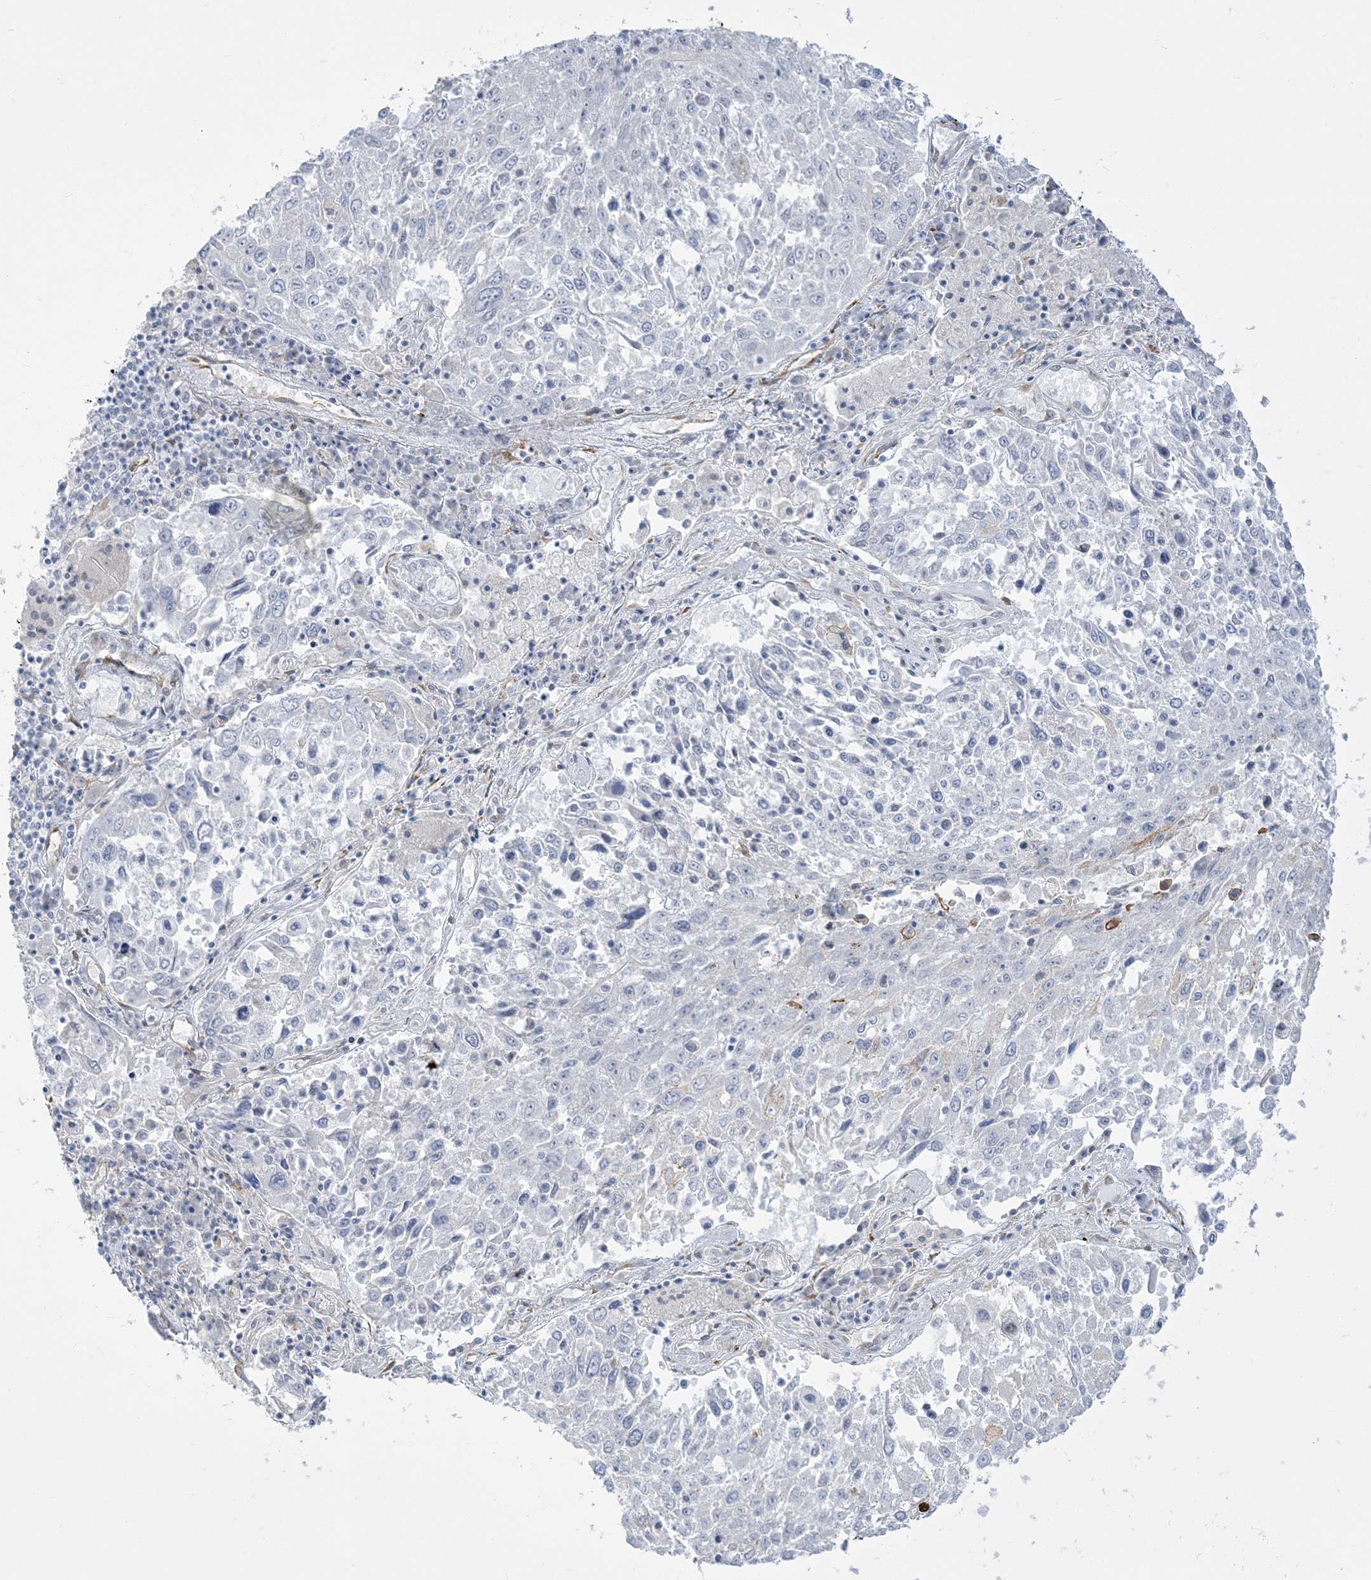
{"staining": {"intensity": "negative", "quantity": "none", "location": "none"}, "tissue": "lung cancer", "cell_type": "Tumor cells", "image_type": "cancer", "snomed": [{"axis": "morphology", "description": "Squamous cell carcinoma, NOS"}, {"axis": "topography", "description": "Lung"}], "caption": "Lung cancer (squamous cell carcinoma) was stained to show a protein in brown. There is no significant expression in tumor cells.", "gene": "ZC3H6", "patient": {"sex": "male", "age": 65}}